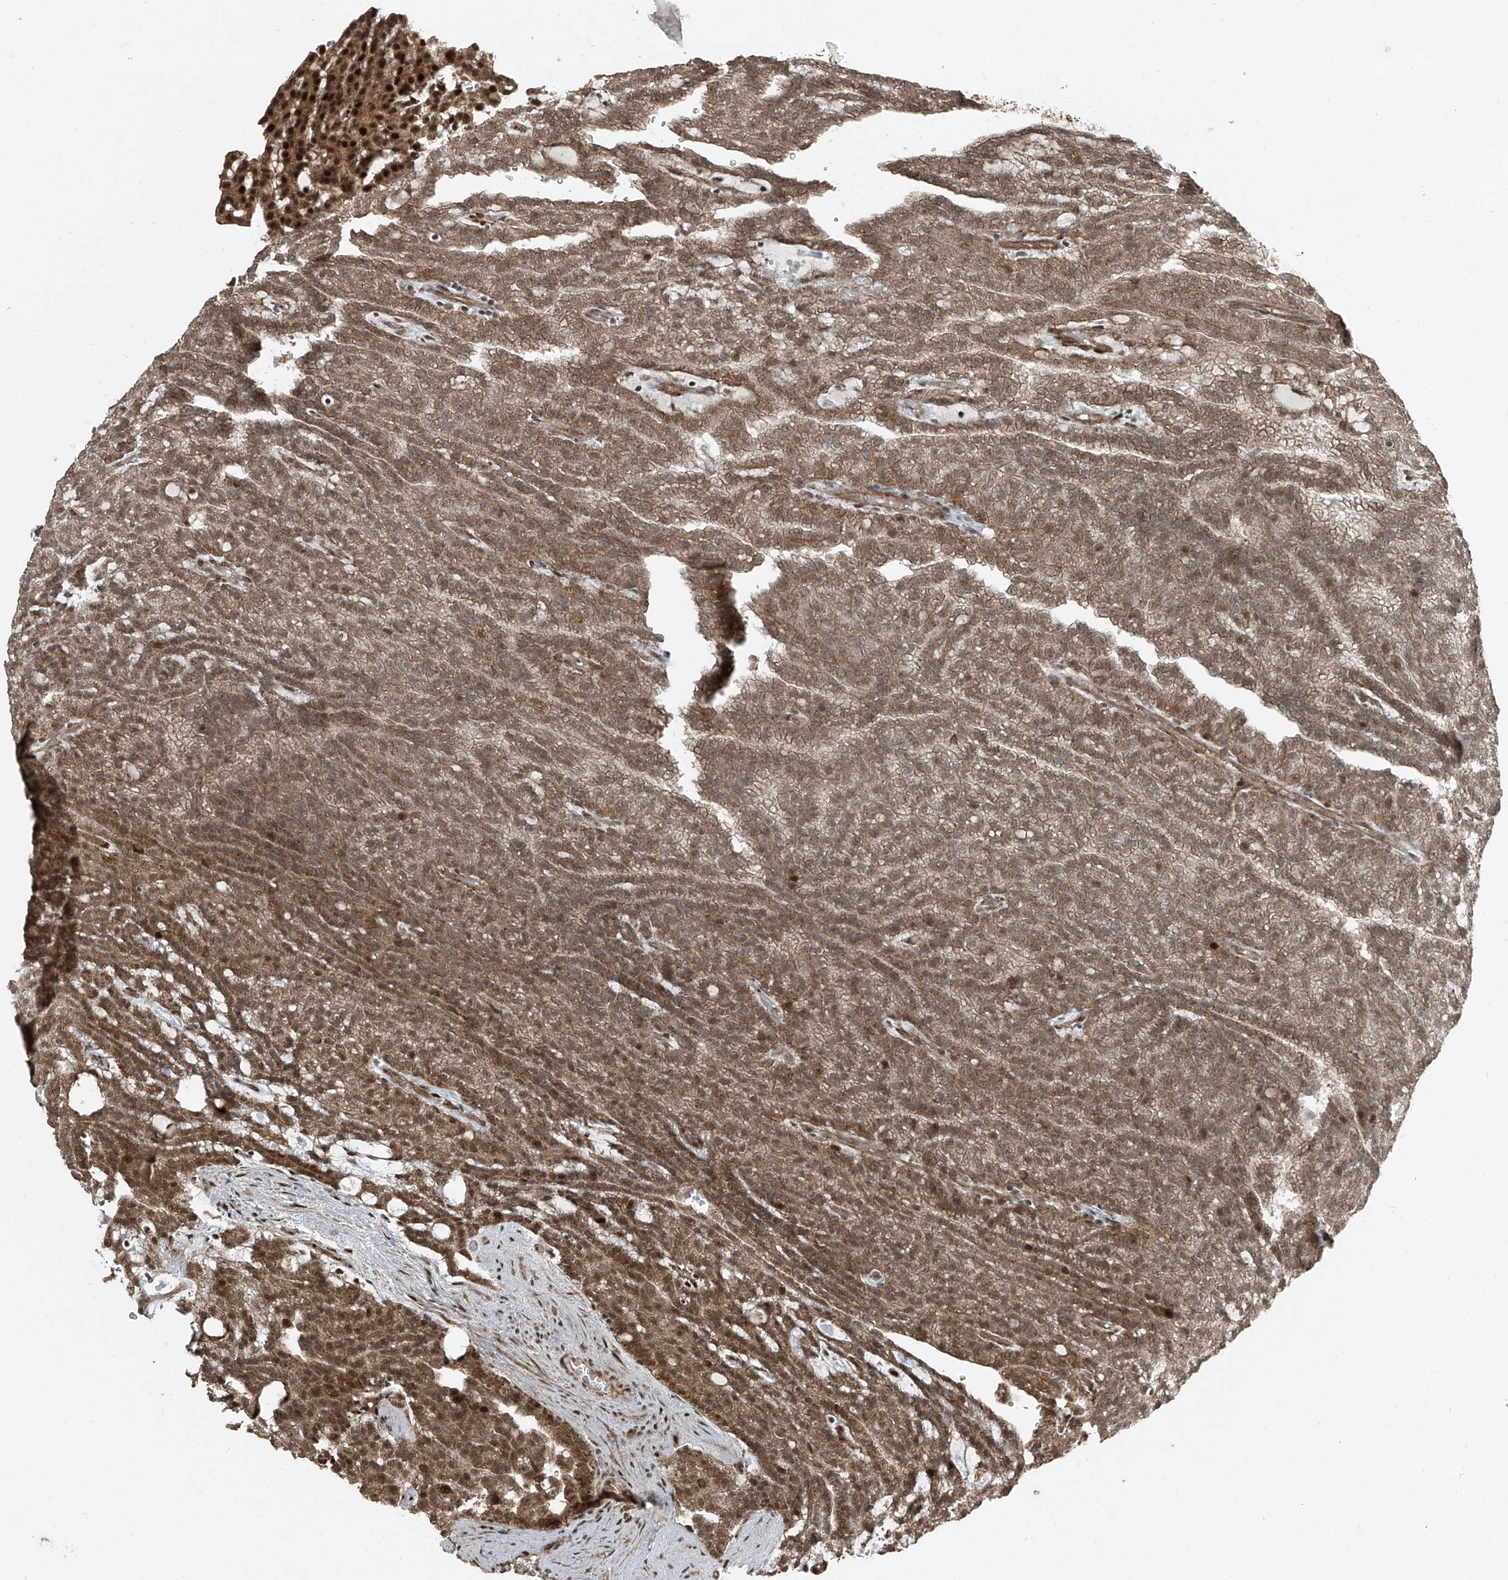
{"staining": {"intensity": "moderate", "quantity": ">75%", "location": "cytoplasmic/membranous,nuclear"}, "tissue": "renal cancer", "cell_type": "Tumor cells", "image_type": "cancer", "snomed": [{"axis": "morphology", "description": "Adenocarcinoma, NOS"}, {"axis": "topography", "description": "Kidney"}], "caption": "Immunohistochemistry (IHC) staining of renal cancer, which demonstrates medium levels of moderate cytoplasmic/membranous and nuclear staining in approximately >75% of tumor cells indicating moderate cytoplasmic/membranous and nuclear protein positivity. The staining was performed using DAB (brown) for protein detection and nuclei were counterstained in hematoxylin (blue).", "gene": "ZNF570", "patient": {"sex": "male", "age": 63}}